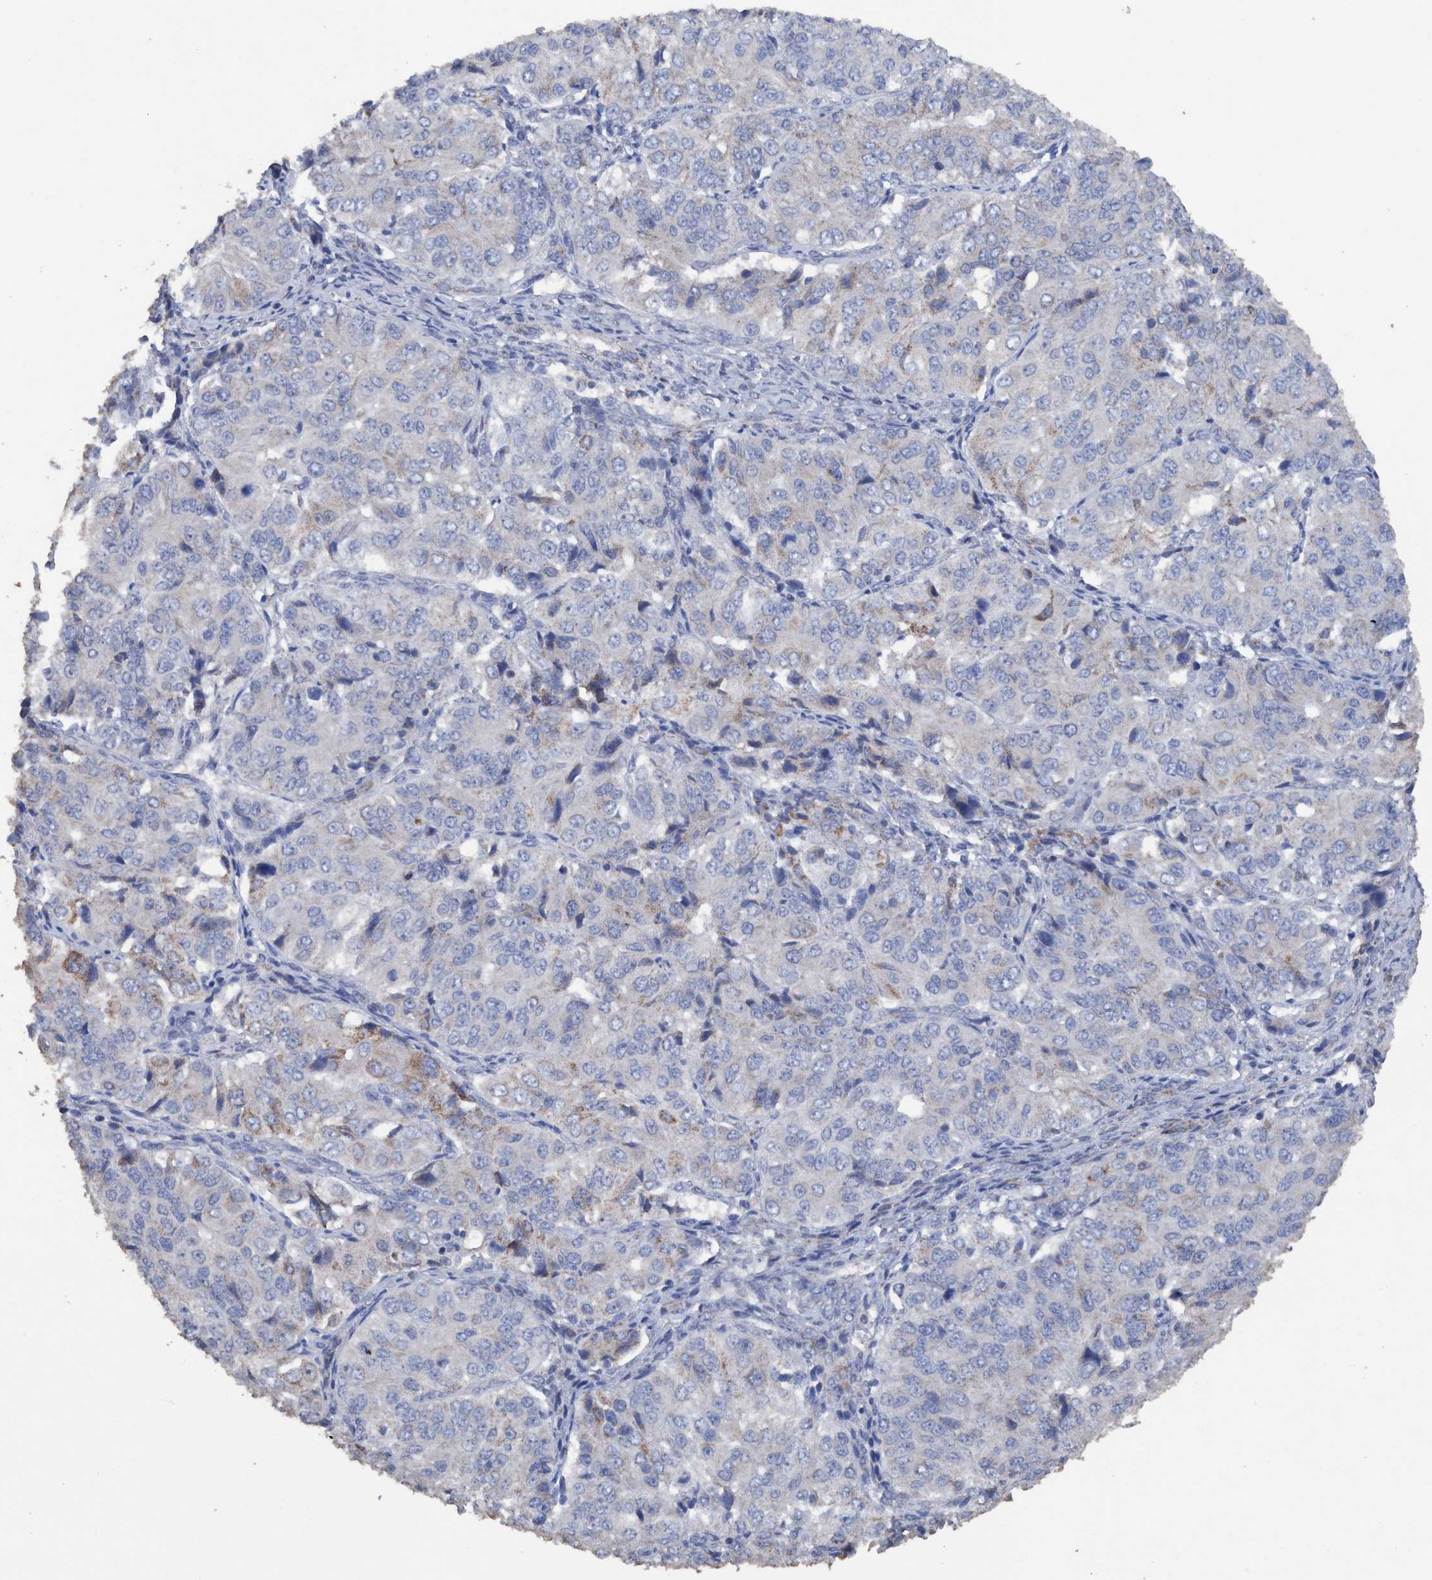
{"staining": {"intensity": "negative", "quantity": "none", "location": "none"}, "tissue": "ovarian cancer", "cell_type": "Tumor cells", "image_type": "cancer", "snomed": [{"axis": "morphology", "description": "Carcinoma, endometroid"}, {"axis": "topography", "description": "Ovary"}], "caption": "Tumor cells show no significant staining in ovarian endometroid carcinoma.", "gene": "RSAD1", "patient": {"sex": "female", "age": 51}}